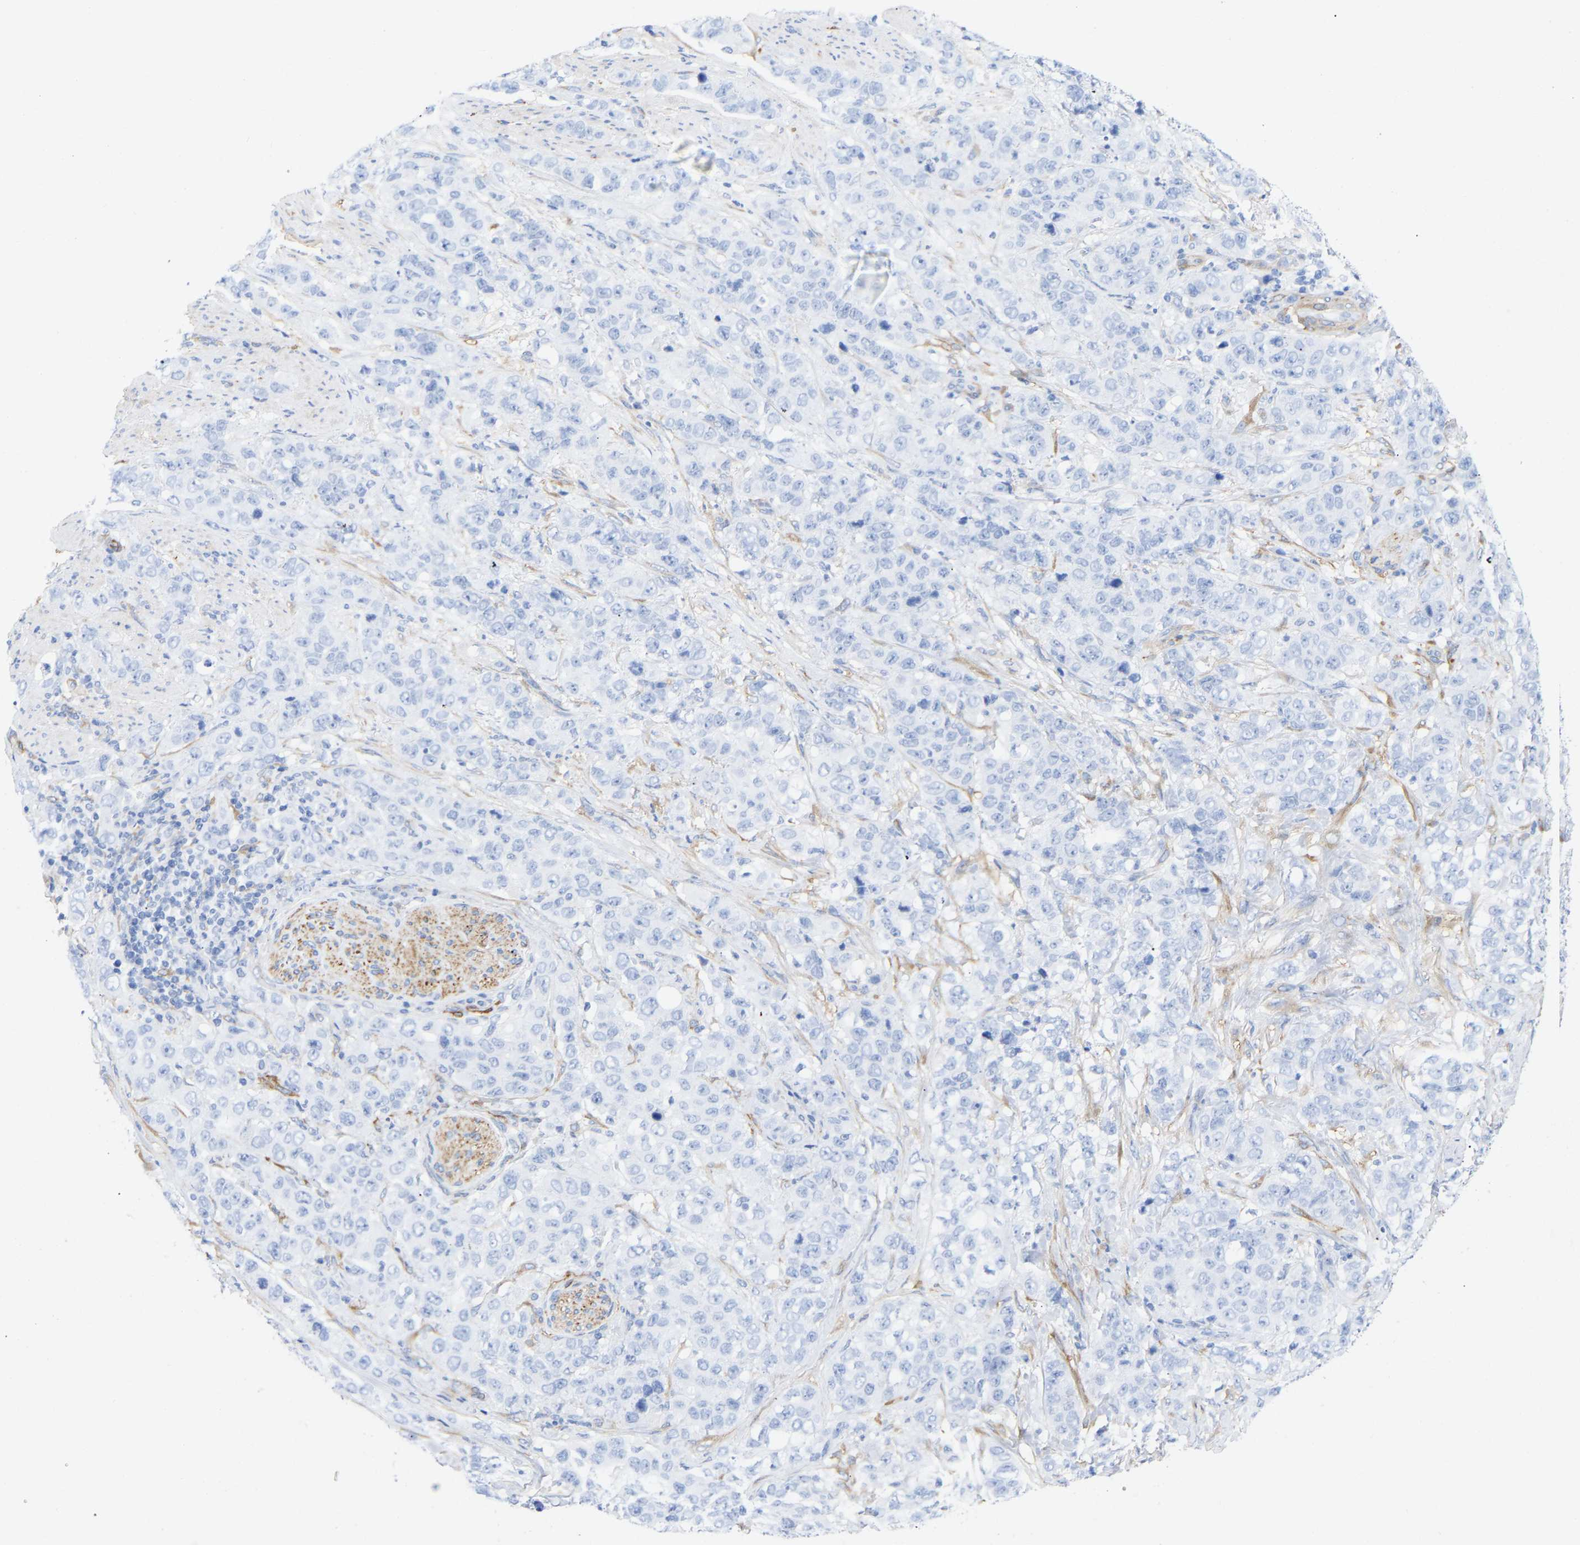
{"staining": {"intensity": "negative", "quantity": "none", "location": "none"}, "tissue": "stomach cancer", "cell_type": "Tumor cells", "image_type": "cancer", "snomed": [{"axis": "morphology", "description": "Adenocarcinoma, NOS"}, {"axis": "topography", "description": "Stomach"}], "caption": "Human stomach adenocarcinoma stained for a protein using immunohistochemistry (IHC) exhibits no expression in tumor cells.", "gene": "AMPH", "patient": {"sex": "male", "age": 48}}